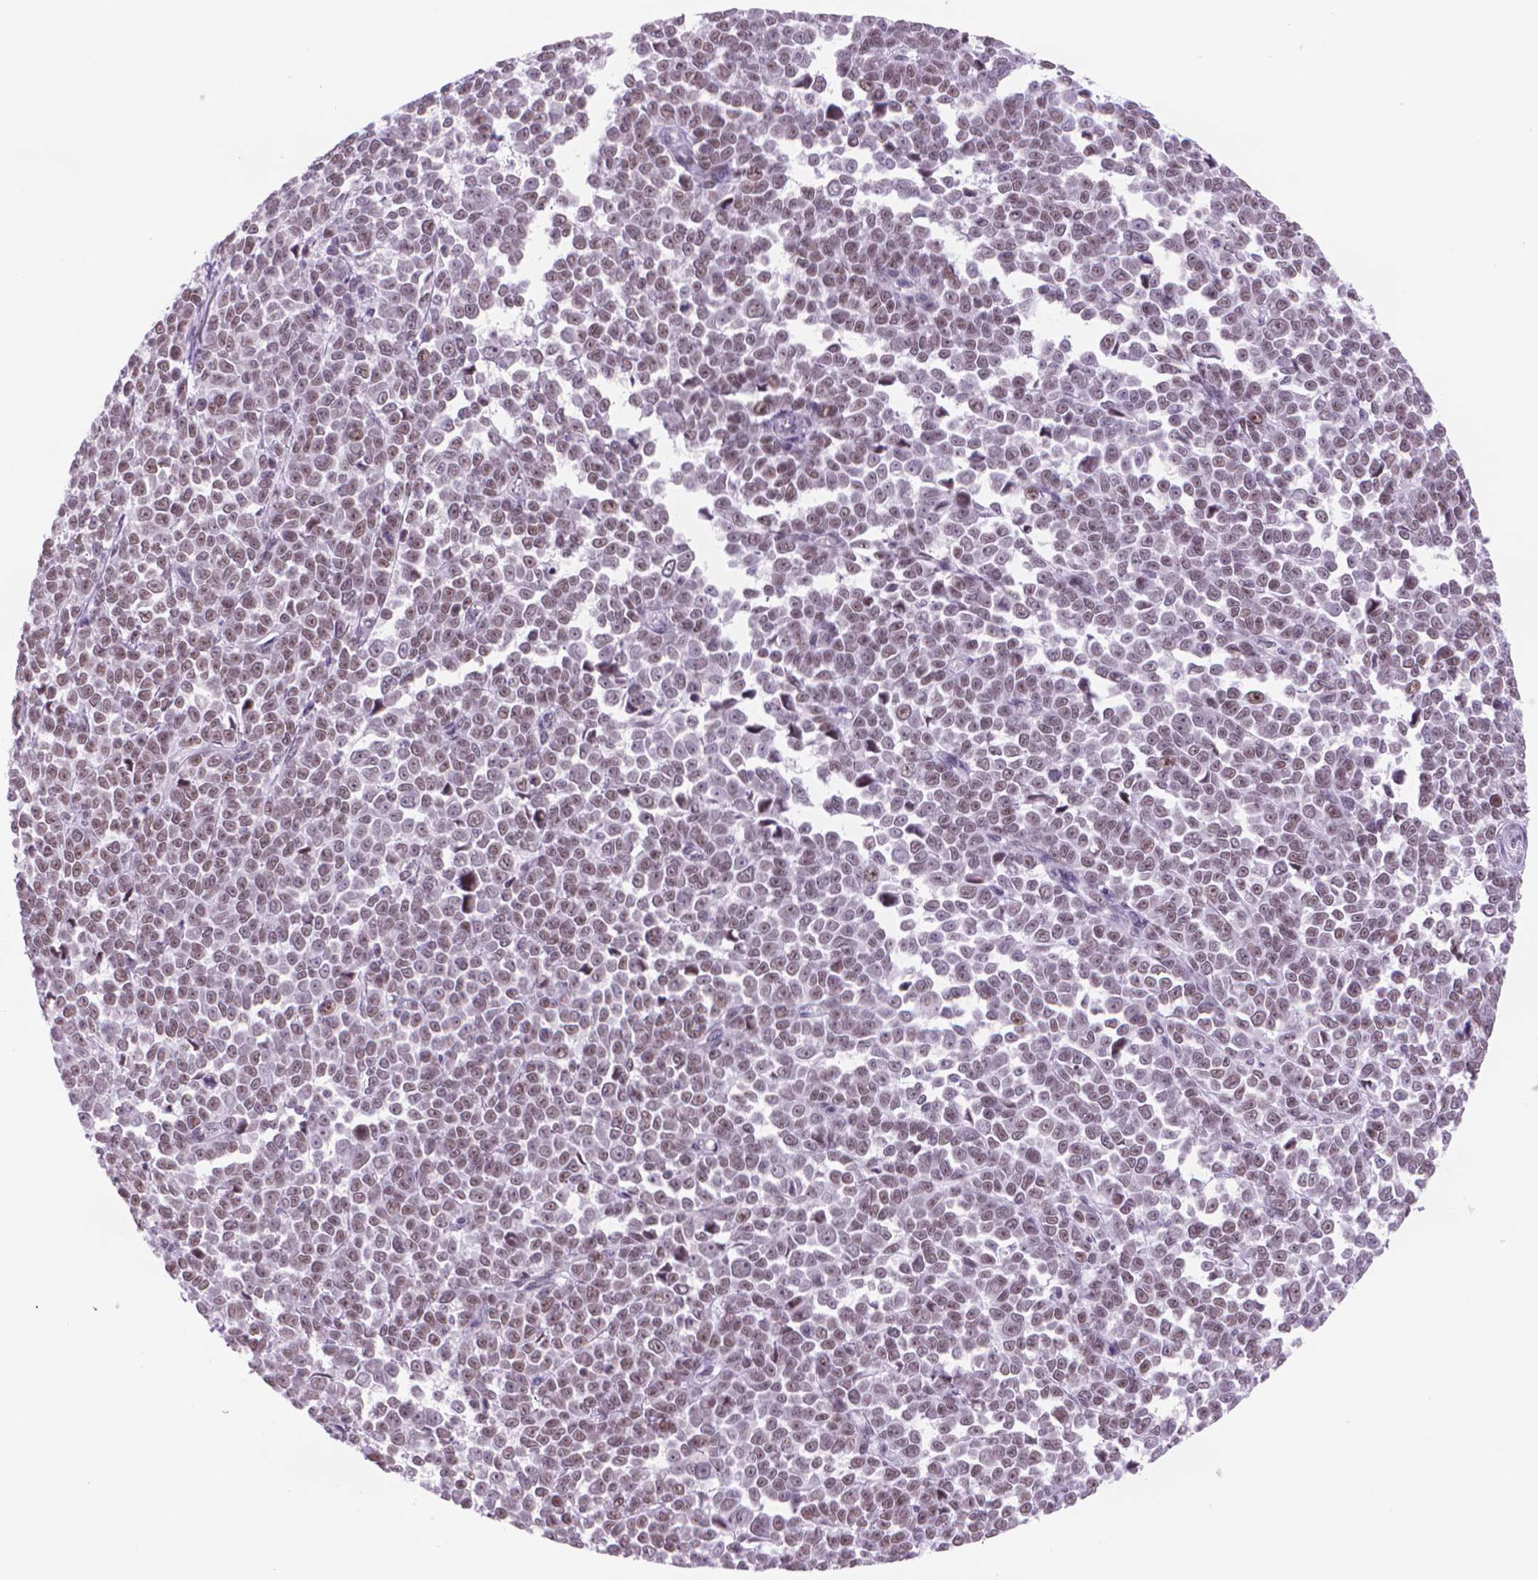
{"staining": {"intensity": "moderate", "quantity": "25%-75%", "location": "nuclear"}, "tissue": "melanoma", "cell_type": "Tumor cells", "image_type": "cancer", "snomed": [{"axis": "morphology", "description": "Malignant melanoma, NOS"}, {"axis": "topography", "description": "Skin"}], "caption": "A photomicrograph of human malignant melanoma stained for a protein demonstrates moderate nuclear brown staining in tumor cells.", "gene": "POLR3D", "patient": {"sex": "female", "age": 95}}